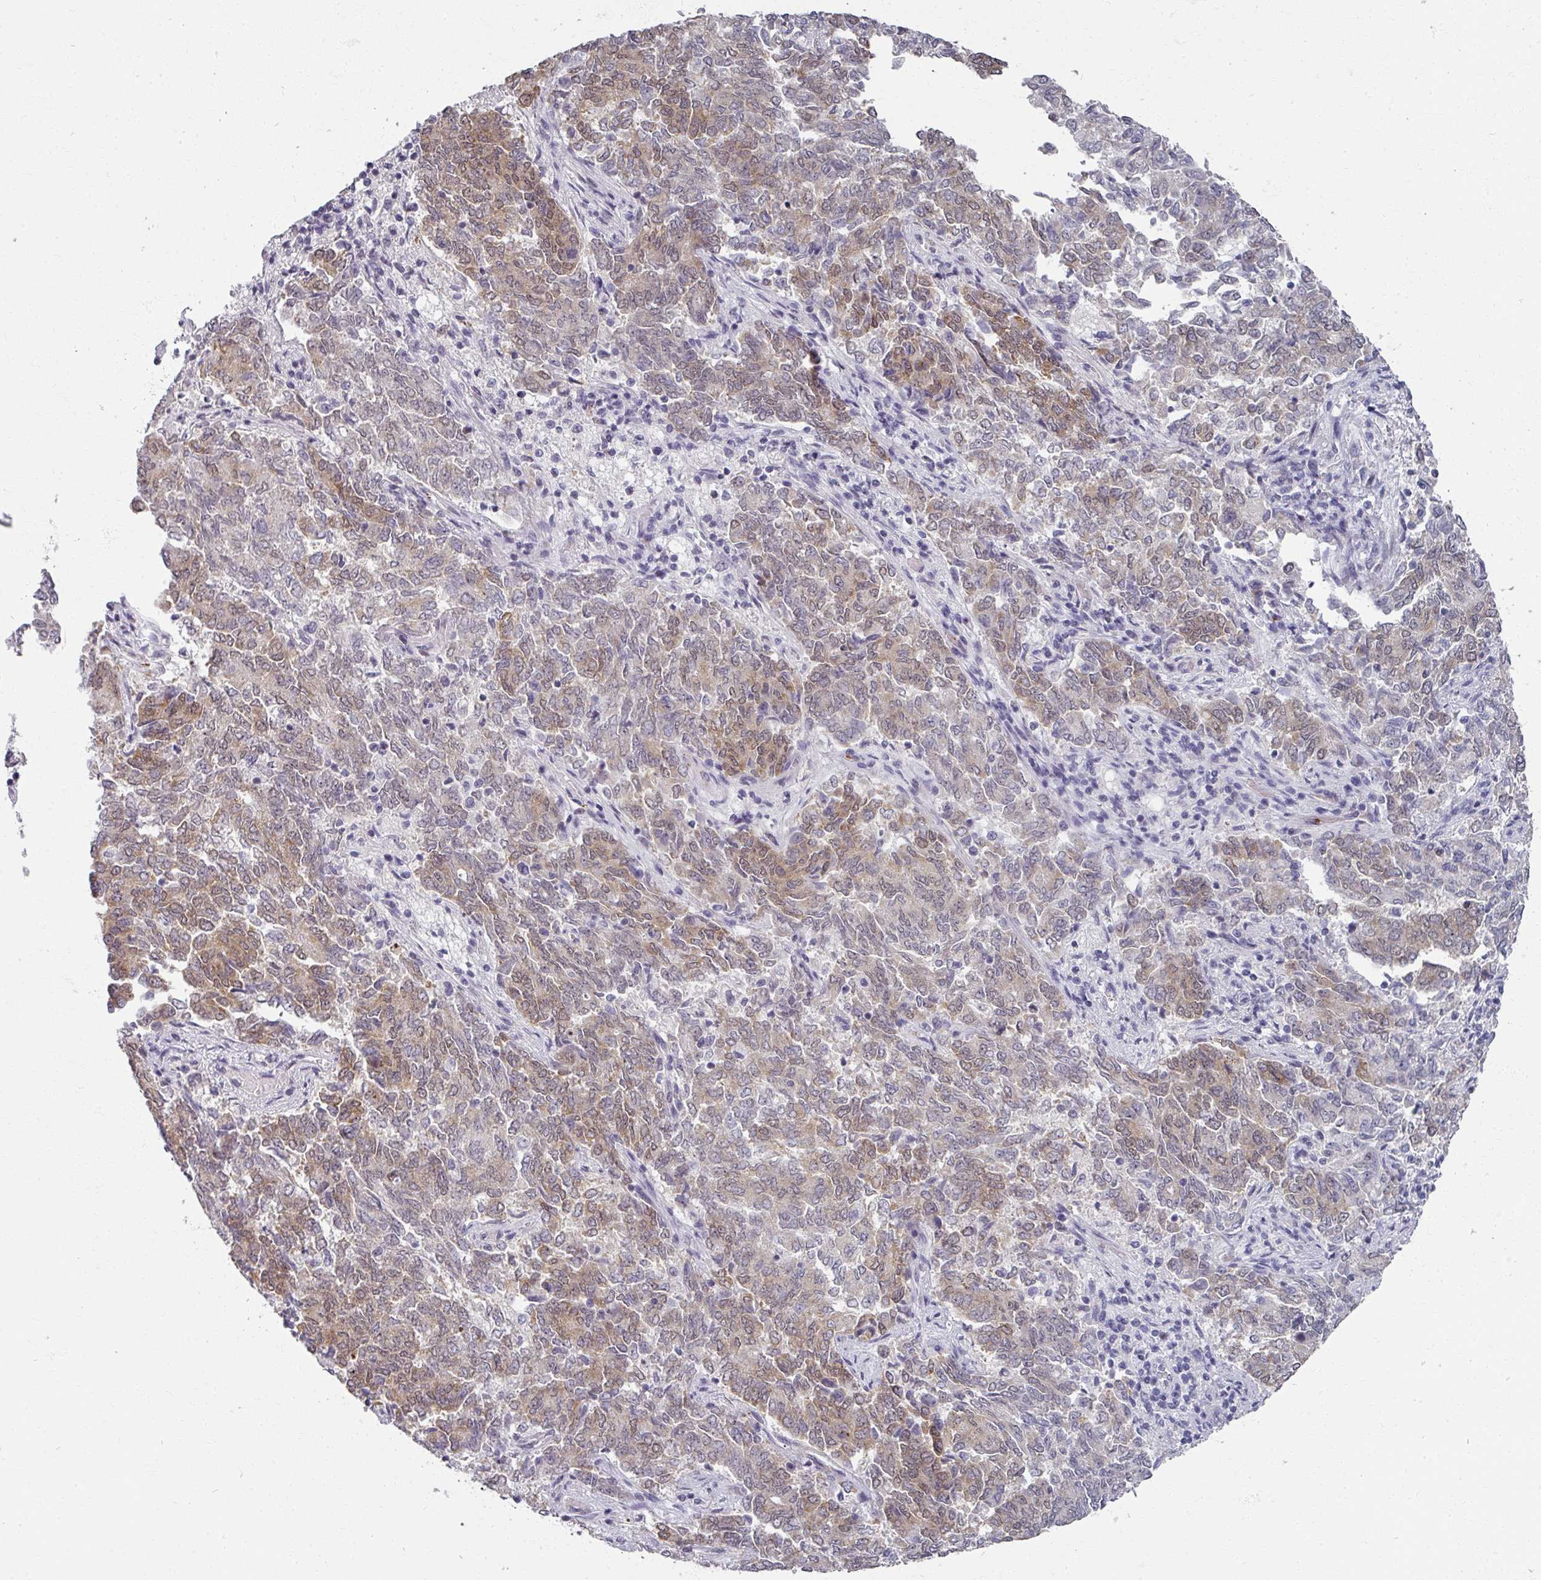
{"staining": {"intensity": "moderate", "quantity": "25%-75%", "location": "cytoplasmic/membranous,nuclear"}, "tissue": "endometrial cancer", "cell_type": "Tumor cells", "image_type": "cancer", "snomed": [{"axis": "morphology", "description": "Adenocarcinoma, NOS"}, {"axis": "topography", "description": "Endometrium"}], "caption": "This photomicrograph demonstrates immunohistochemistry (IHC) staining of human adenocarcinoma (endometrial), with medium moderate cytoplasmic/membranous and nuclear expression in about 25%-75% of tumor cells.", "gene": "RIPOR3", "patient": {"sex": "female", "age": 80}}